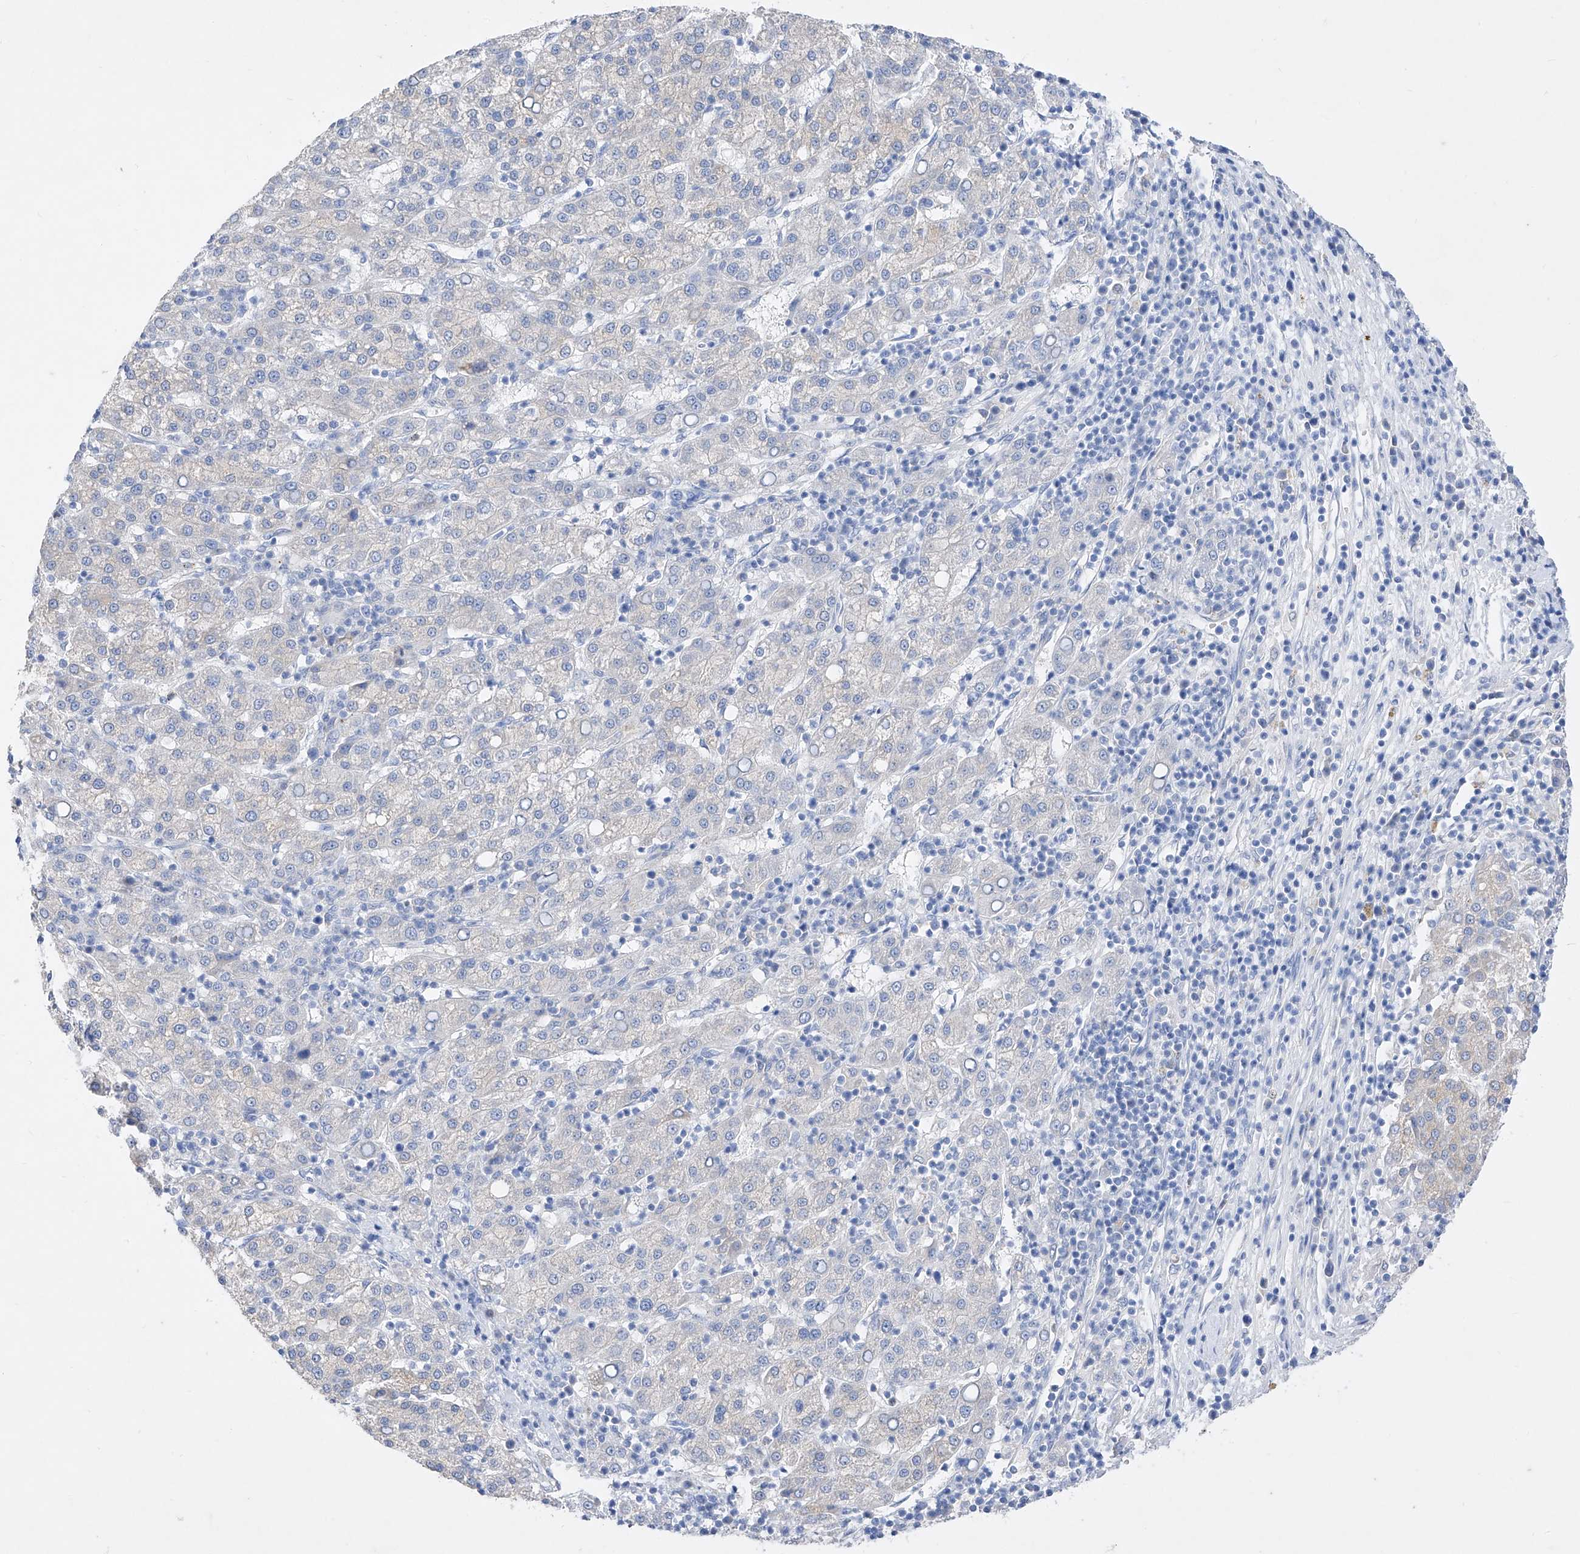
{"staining": {"intensity": "negative", "quantity": "none", "location": "none"}, "tissue": "liver cancer", "cell_type": "Tumor cells", "image_type": "cancer", "snomed": [{"axis": "morphology", "description": "Carcinoma, Hepatocellular, NOS"}, {"axis": "topography", "description": "Liver"}], "caption": "Protein analysis of liver cancer (hepatocellular carcinoma) reveals no significant expression in tumor cells.", "gene": "TM7SF2", "patient": {"sex": "female", "age": 58}}